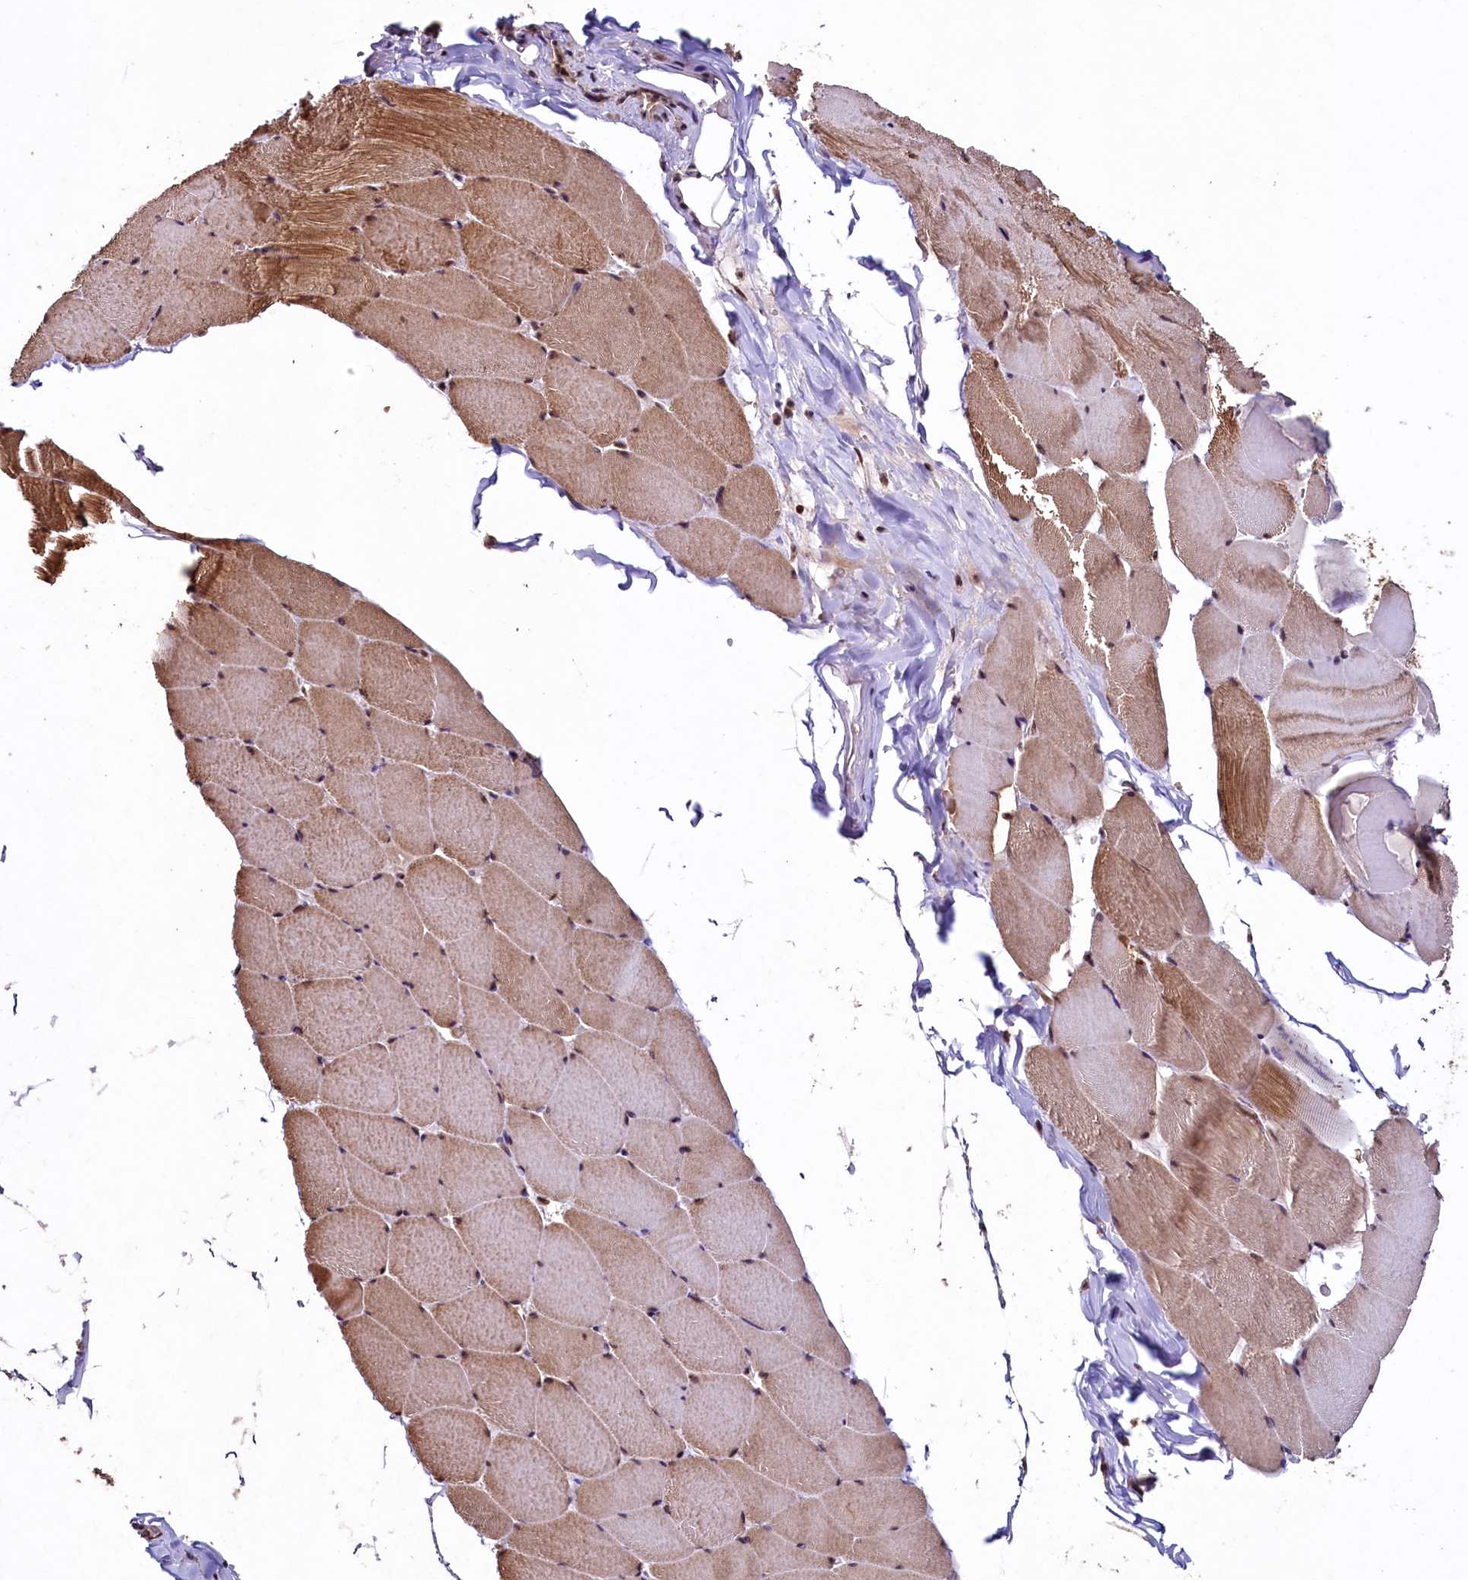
{"staining": {"intensity": "moderate", "quantity": ">75%", "location": "cytoplasmic/membranous,nuclear"}, "tissue": "skeletal muscle", "cell_type": "Myocytes", "image_type": "normal", "snomed": [{"axis": "morphology", "description": "Normal tissue, NOS"}, {"axis": "topography", "description": "Skeletal muscle"}], "caption": "Immunohistochemistry photomicrograph of unremarkable skeletal muscle: skeletal muscle stained using immunohistochemistry shows medium levels of moderate protein expression localized specifically in the cytoplasmic/membranous,nuclear of myocytes, appearing as a cytoplasmic/membranous,nuclear brown color.", "gene": "SFSWAP", "patient": {"sex": "male", "age": 62}}